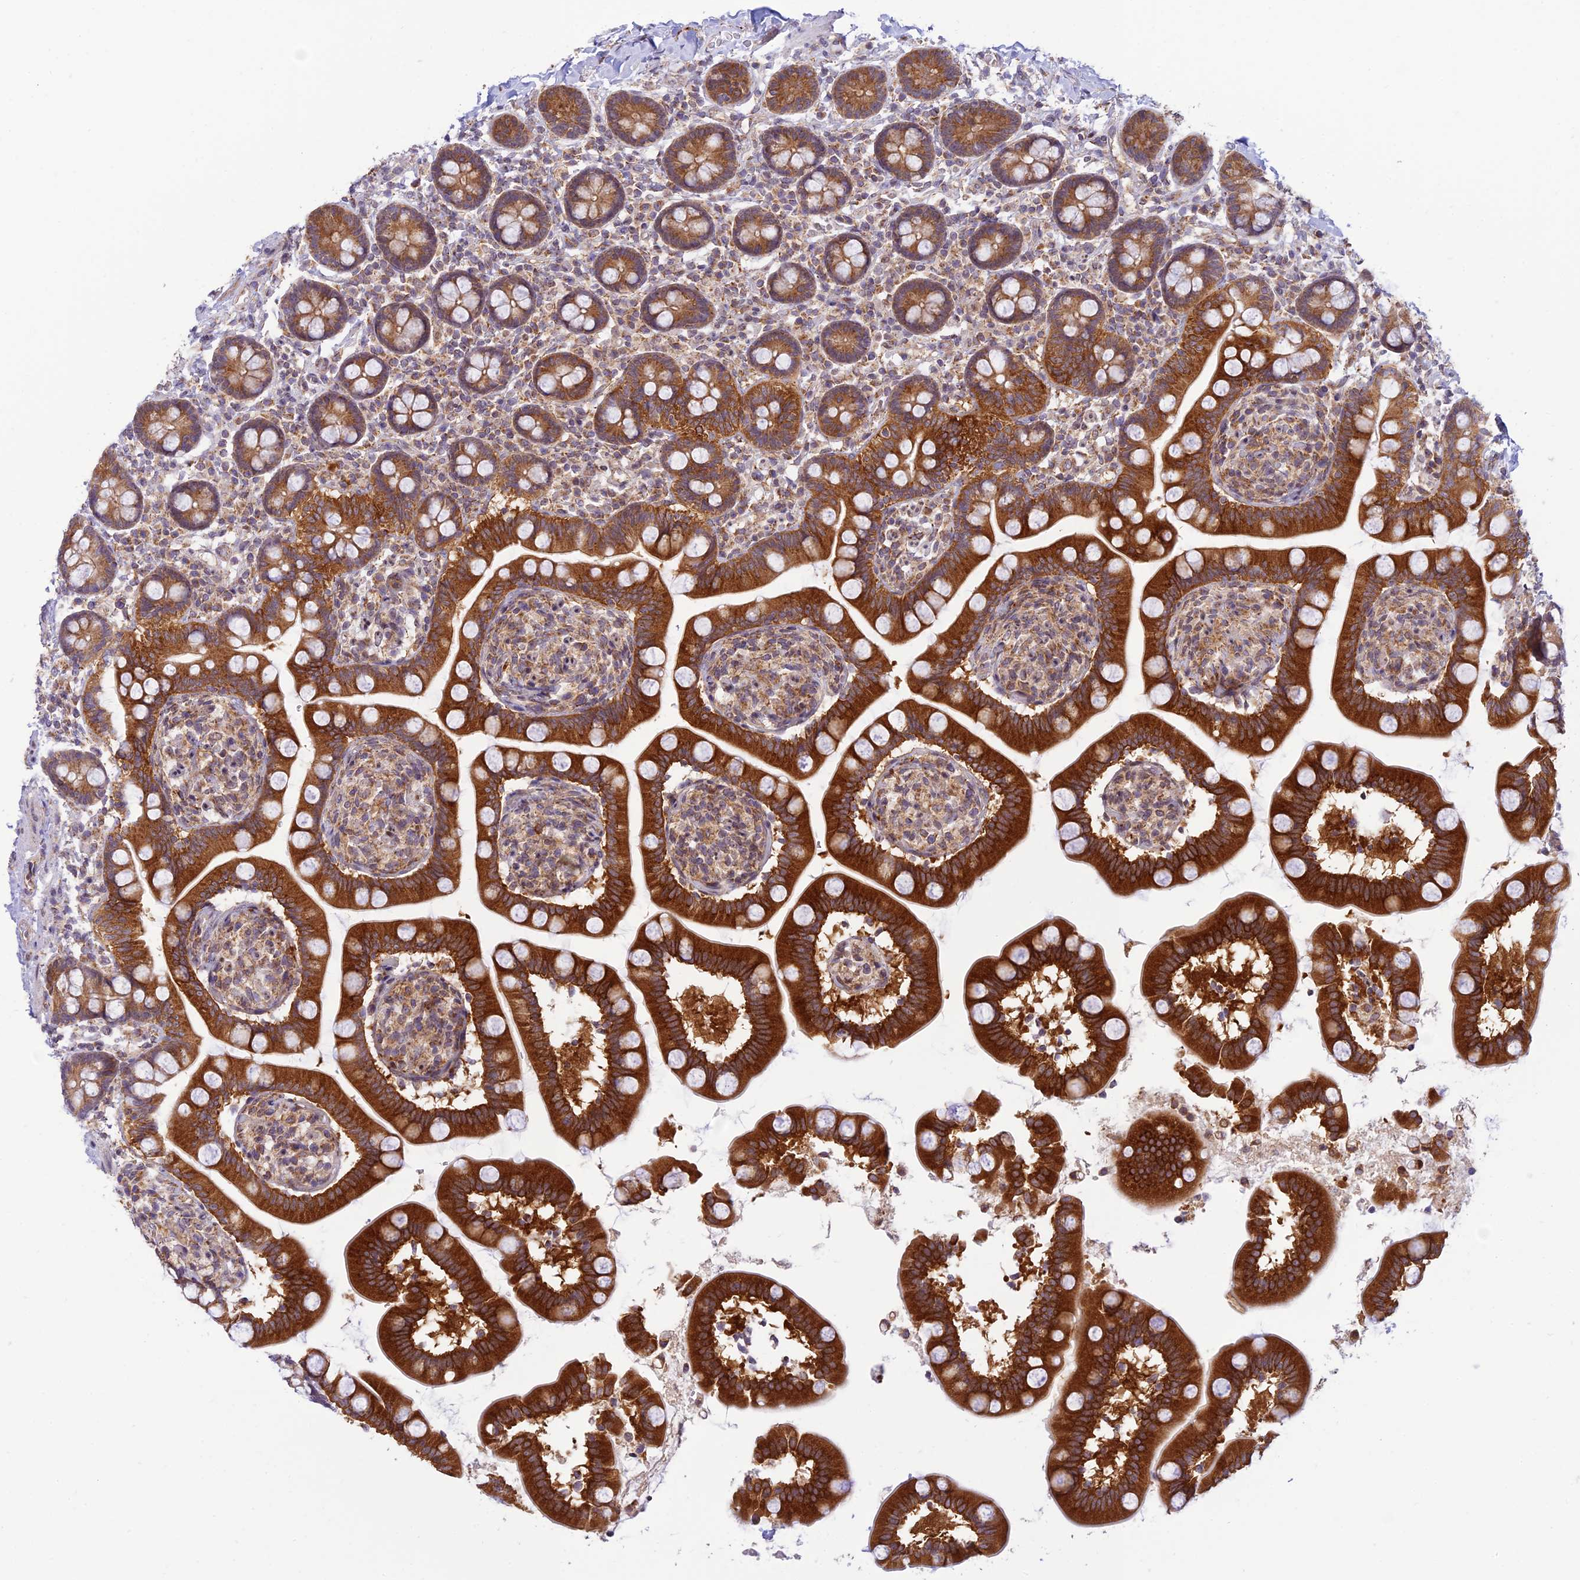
{"staining": {"intensity": "strong", "quantity": ">75%", "location": "cytoplasmic/membranous"}, "tissue": "small intestine", "cell_type": "Glandular cells", "image_type": "normal", "snomed": [{"axis": "morphology", "description": "Normal tissue, NOS"}, {"axis": "topography", "description": "Small intestine"}], "caption": "This is a micrograph of IHC staining of unremarkable small intestine, which shows strong staining in the cytoplasmic/membranous of glandular cells.", "gene": "HOOK2", "patient": {"sex": "female", "age": 64}}